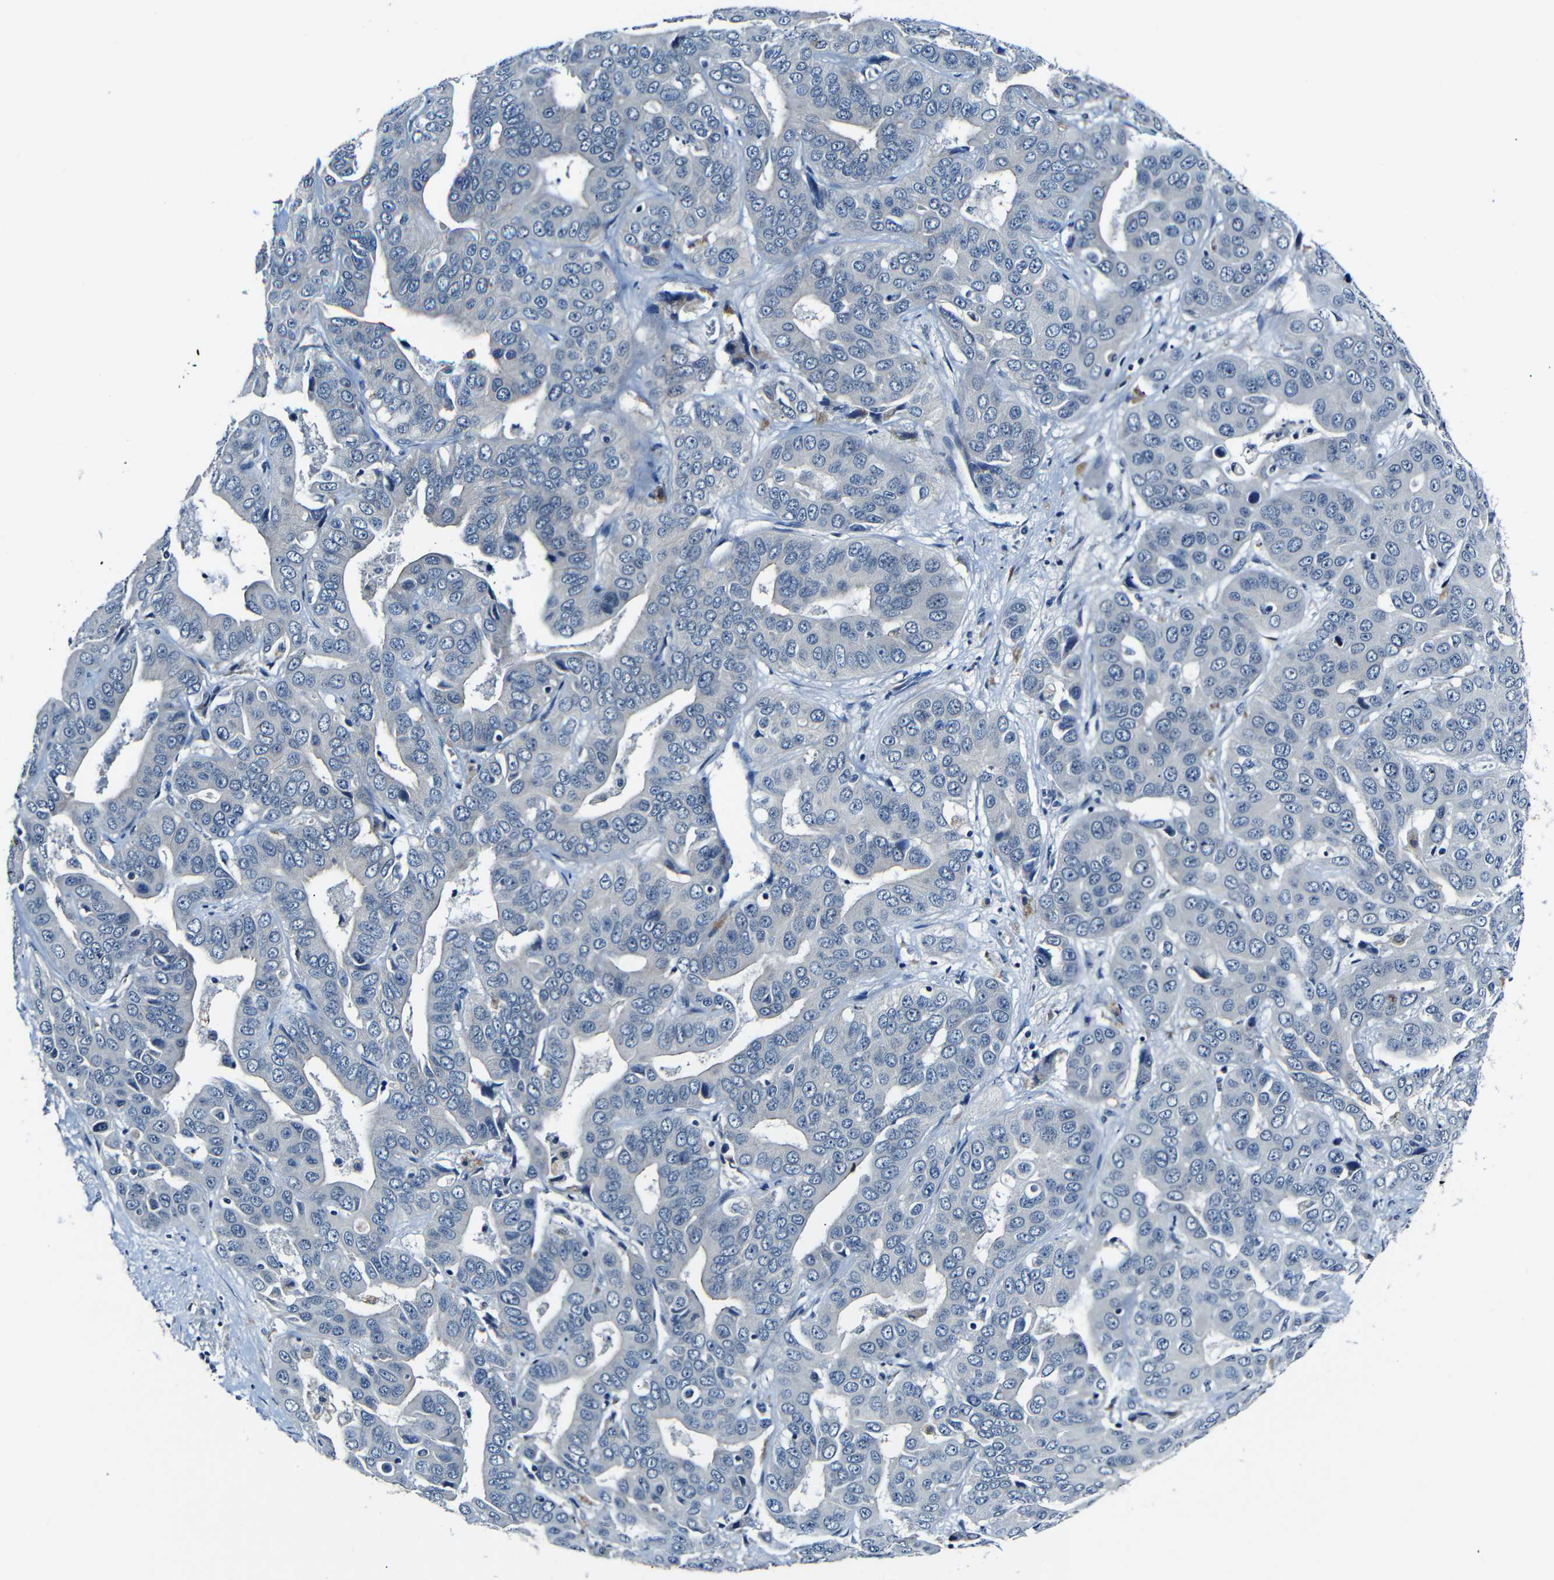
{"staining": {"intensity": "negative", "quantity": "none", "location": "none"}, "tissue": "liver cancer", "cell_type": "Tumor cells", "image_type": "cancer", "snomed": [{"axis": "morphology", "description": "Cholangiocarcinoma"}, {"axis": "topography", "description": "Liver"}], "caption": "High power microscopy photomicrograph of an immunohistochemistry micrograph of liver cancer, revealing no significant staining in tumor cells. (IHC, brightfield microscopy, high magnification).", "gene": "ANK3", "patient": {"sex": "female", "age": 52}}